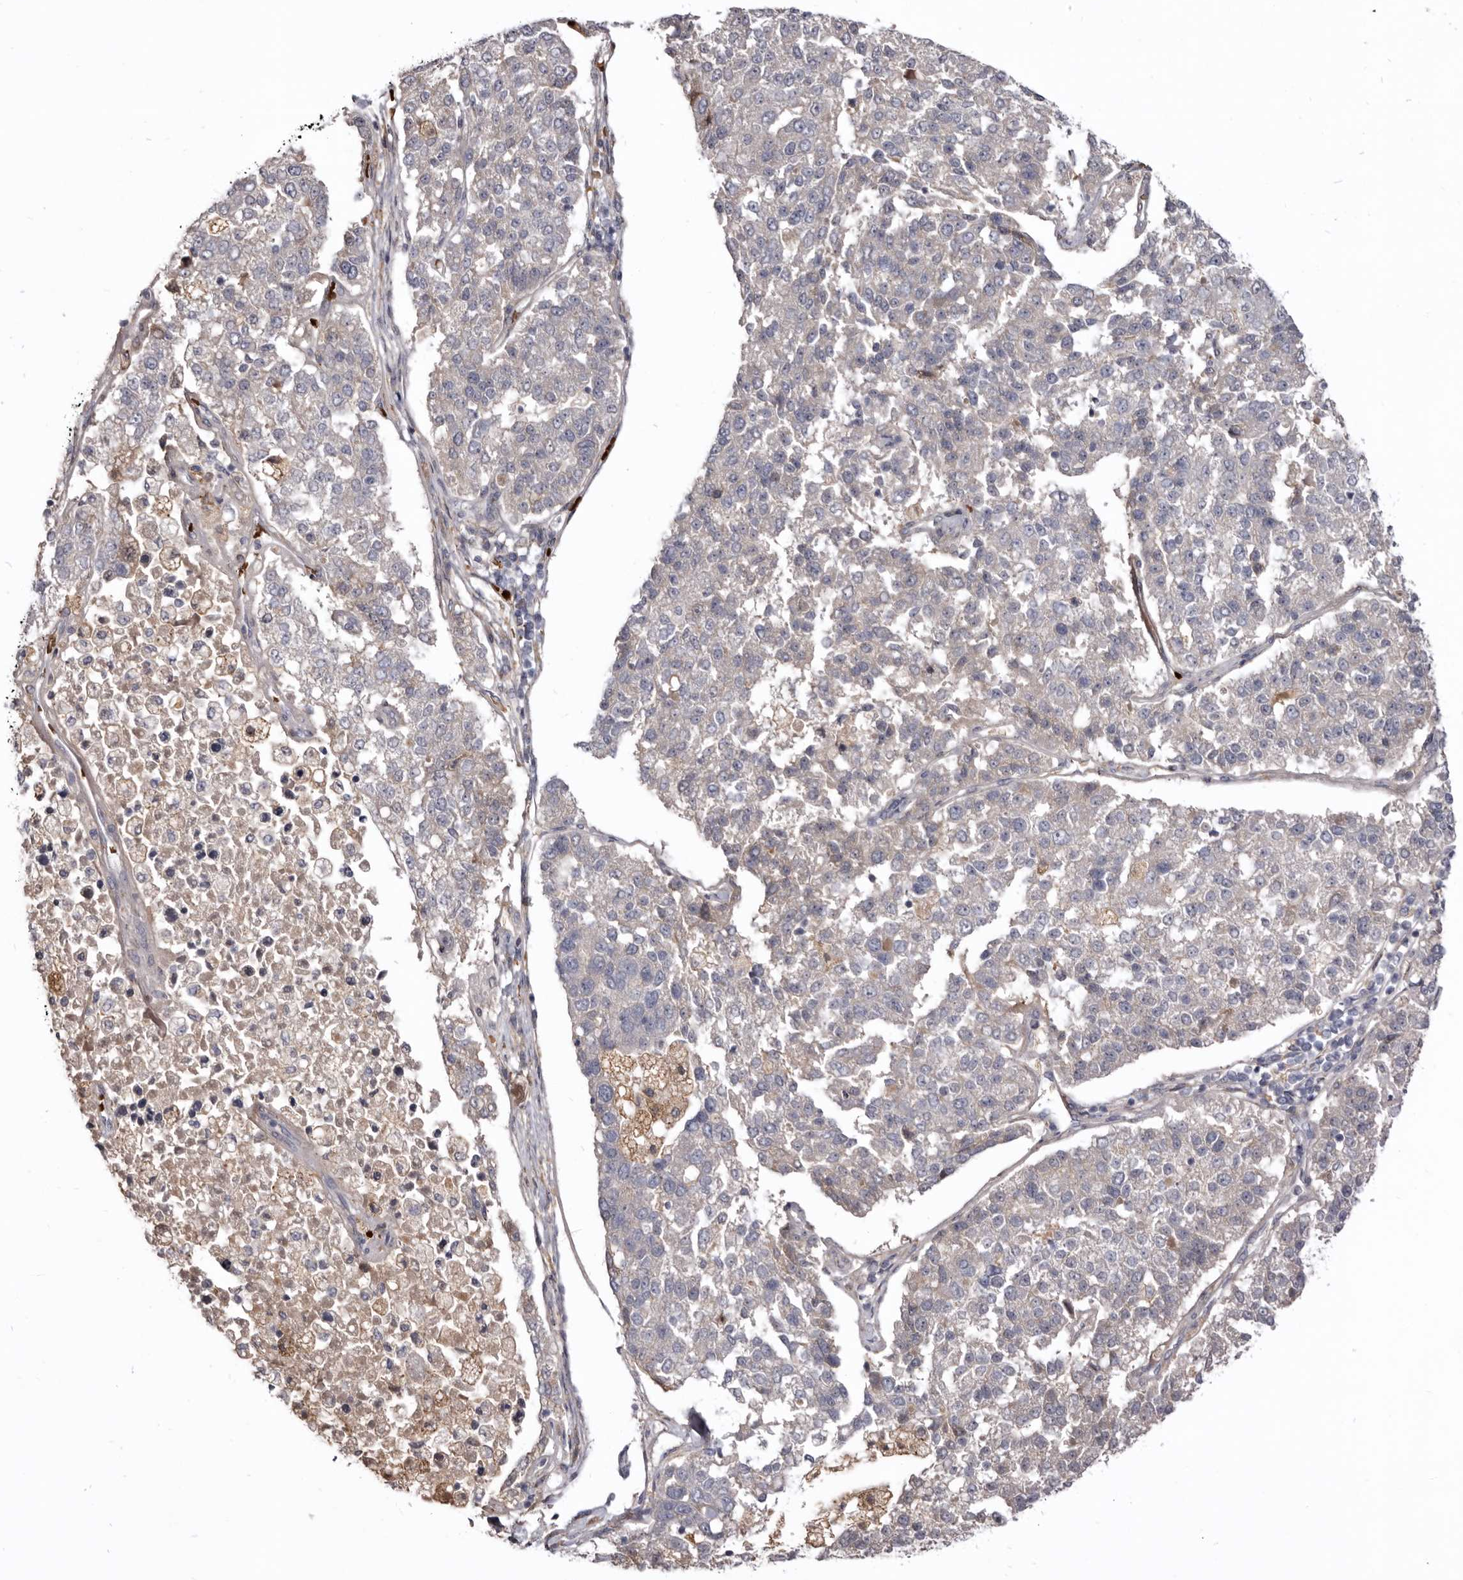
{"staining": {"intensity": "negative", "quantity": "none", "location": "none"}, "tissue": "pancreatic cancer", "cell_type": "Tumor cells", "image_type": "cancer", "snomed": [{"axis": "morphology", "description": "Adenocarcinoma, NOS"}, {"axis": "topography", "description": "Pancreas"}], "caption": "High power microscopy micrograph of an immunohistochemistry histopathology image of pancreatic cancer, revealing no significant expression in tumor cells.", "gene": "NENF", "patient": {"sex": "female", "age": 61}}